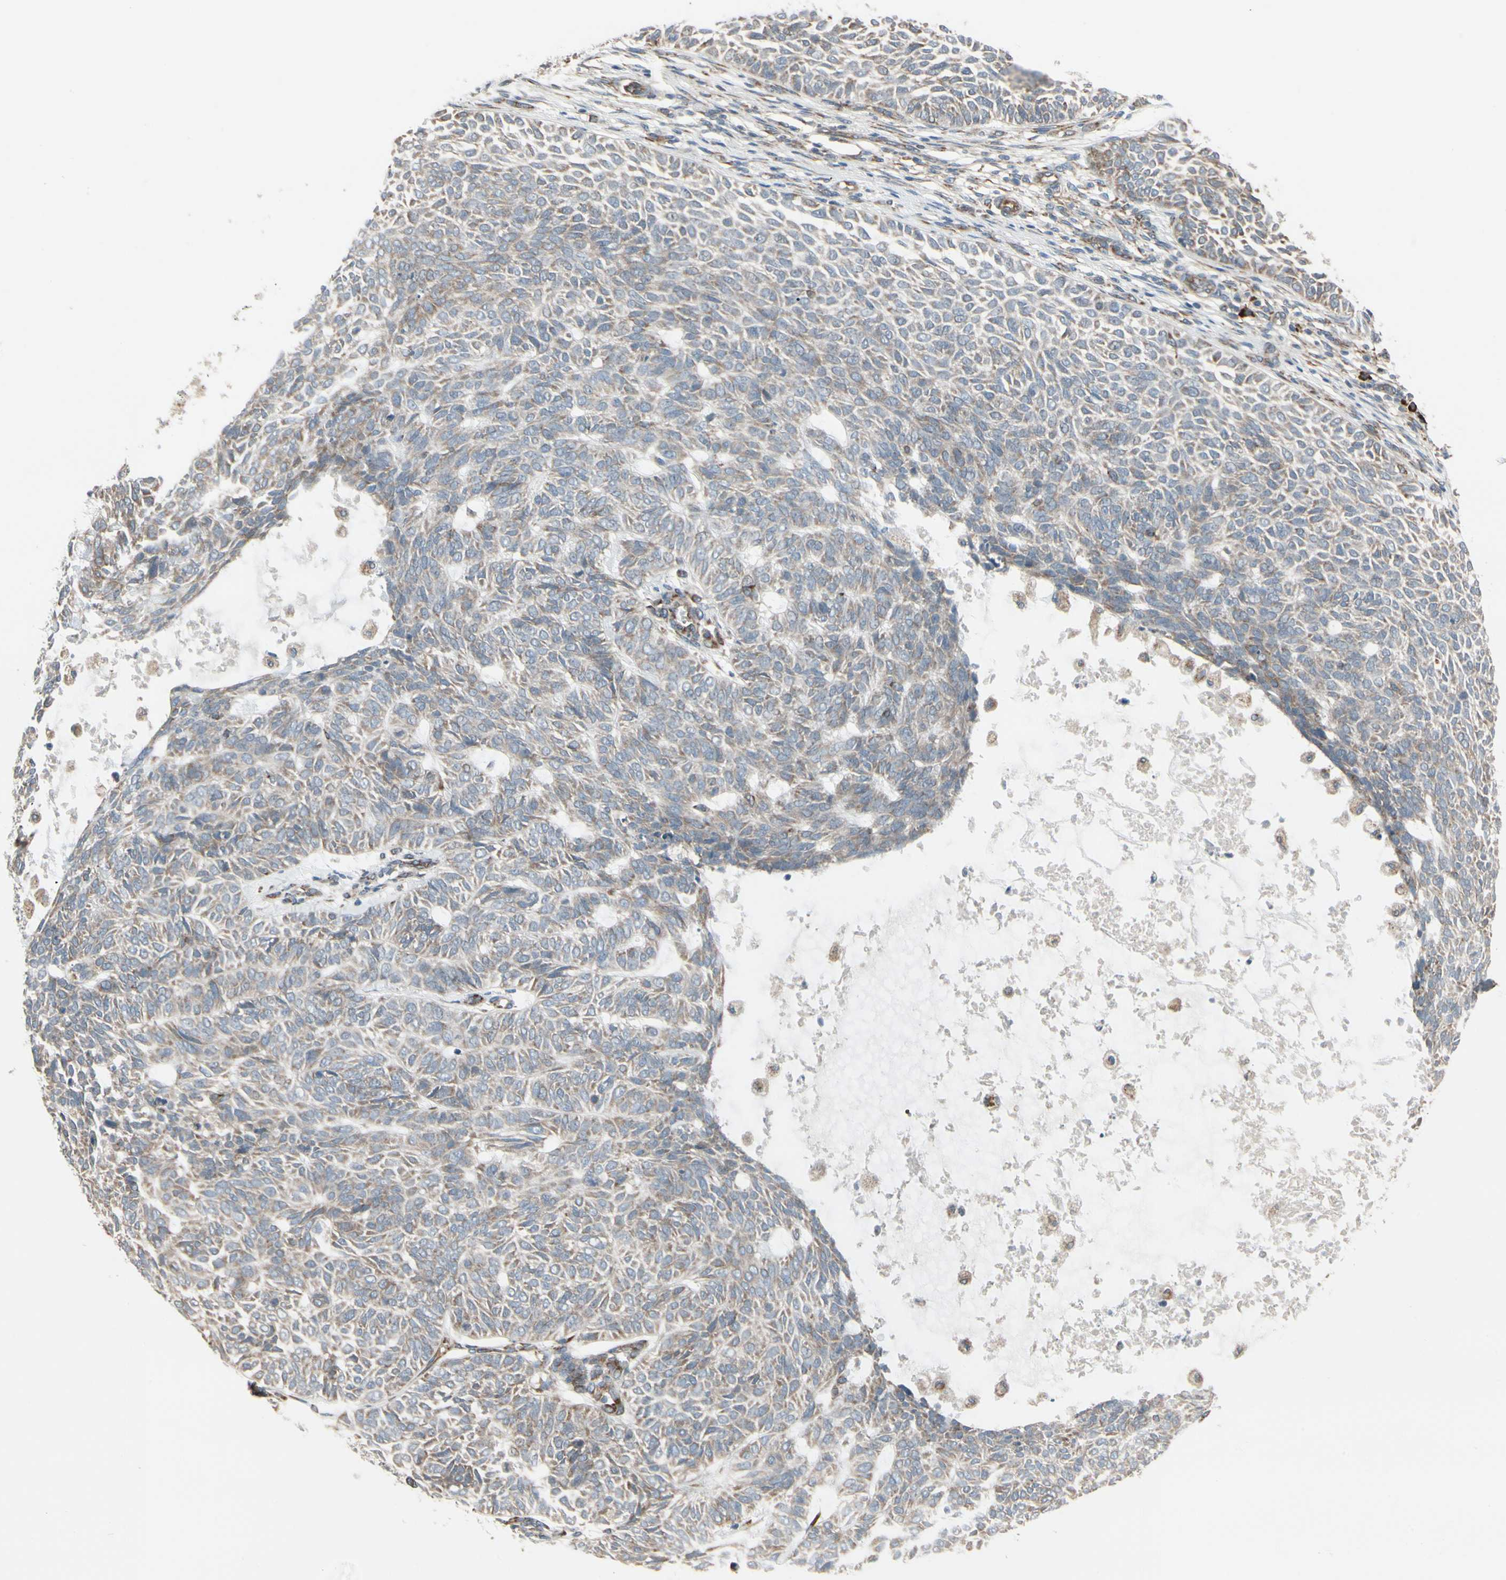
{"staining": {"intensity": "weak", "quantity": ">75%", "location": "cytoplasmic/membranous"}, "tissue": "skin cancer", "cell_type": "Tumor cells", "image_type": "cancer", "snomed": [{"axis": "morphology", "description": "Basal cell carcinoma"}, {"axis": "topography", "description": "Skin"}], "caption": "Protein analysis of skin basal cell carcinoma tissue demonstrates weak cytoplasmic/membranous staining in about >75% of tumor cells. The protein of interest is shown in brown color, while the nuclei are stained blue.", "gene": "FNDC3A", "patient": {"sex": "male", "age": 87}}